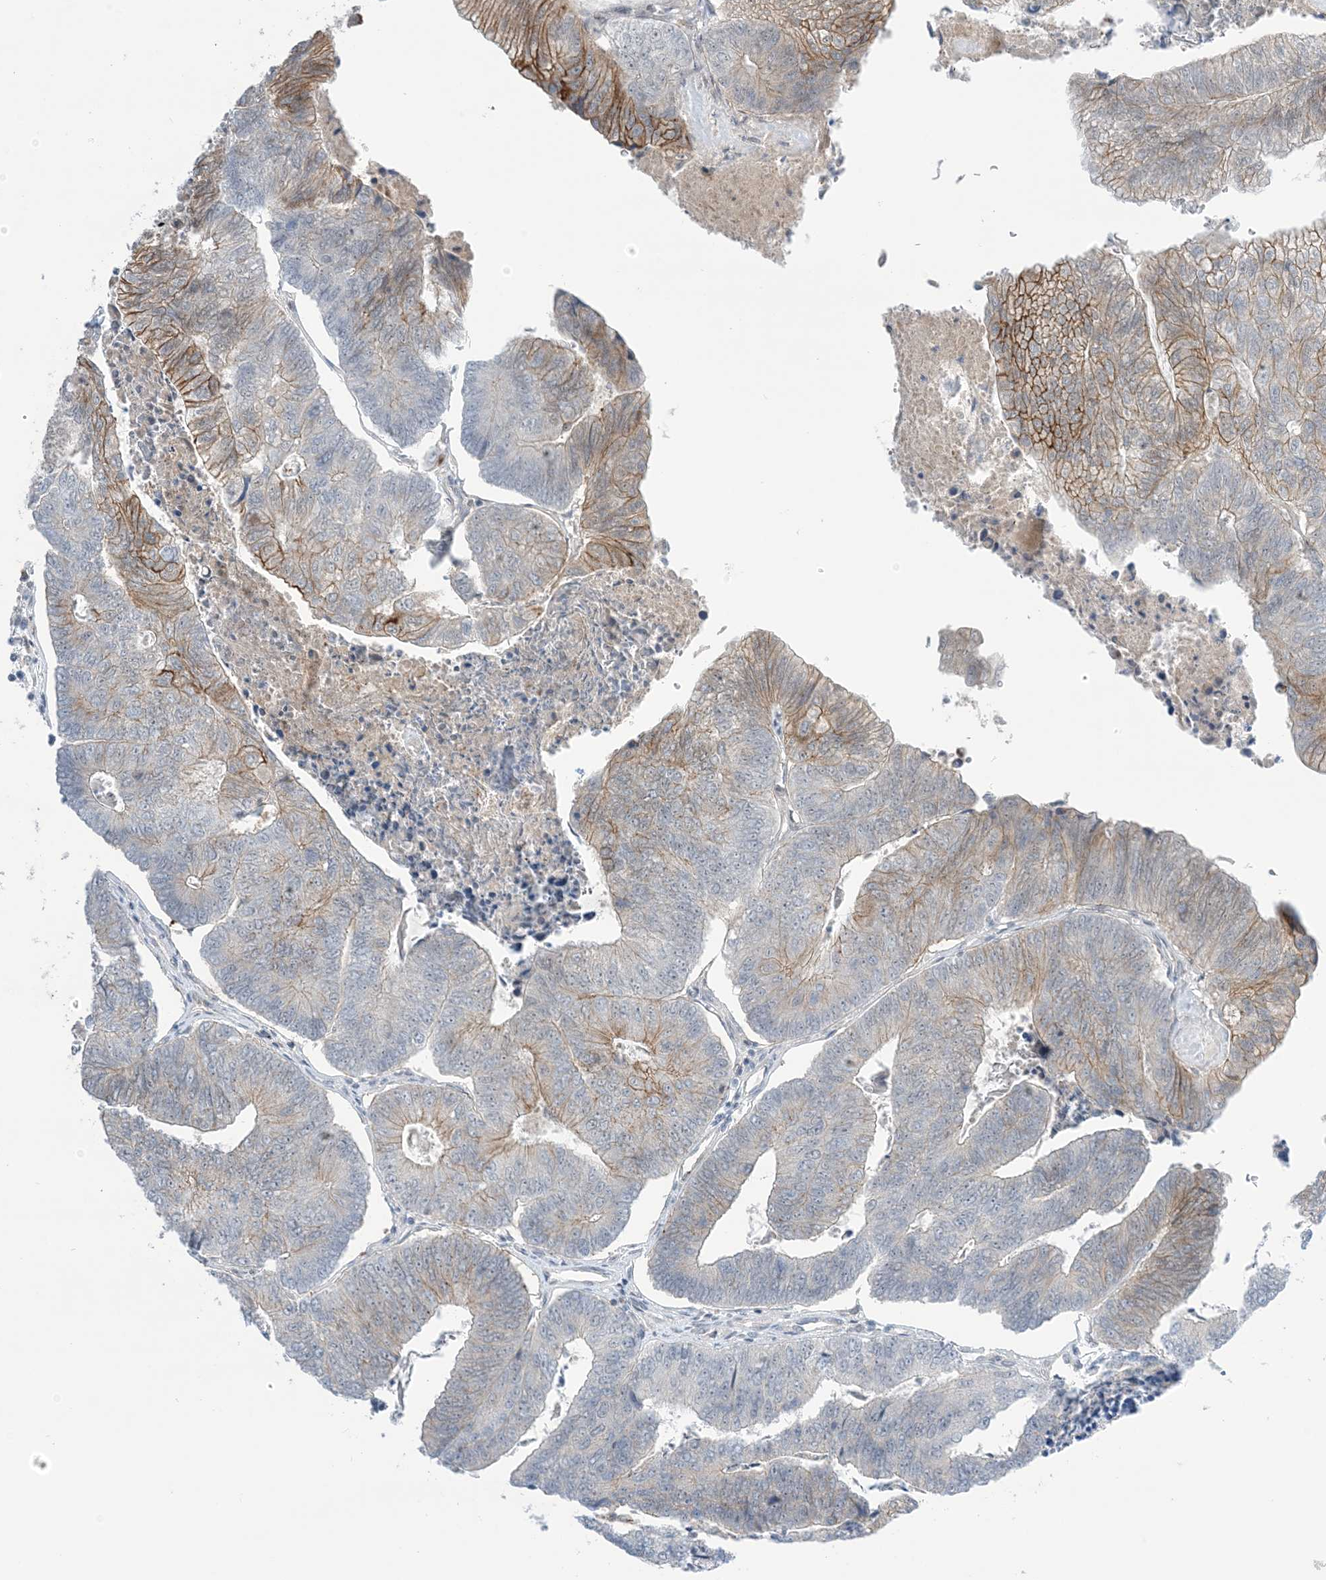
{"staining": {"intensity": "moderate", "quantity": "<25%", "location": "cytoplasmic/membranous"}, "tissue": "colorectal cancer", "cell_type": "Tumor cells", "image_type": "cancer", "snomed": [{"axis": "morphology", "description": "Adenocarcinoma, NOS"}, {"axis": "topography", "description": "Colon"}], "caption": "Colorectal cancer stained with a protein marker demonstrates moderate staining in tumor cells.", "gene": "TFPT", "patient": {"sex": "female", "age": 67}}